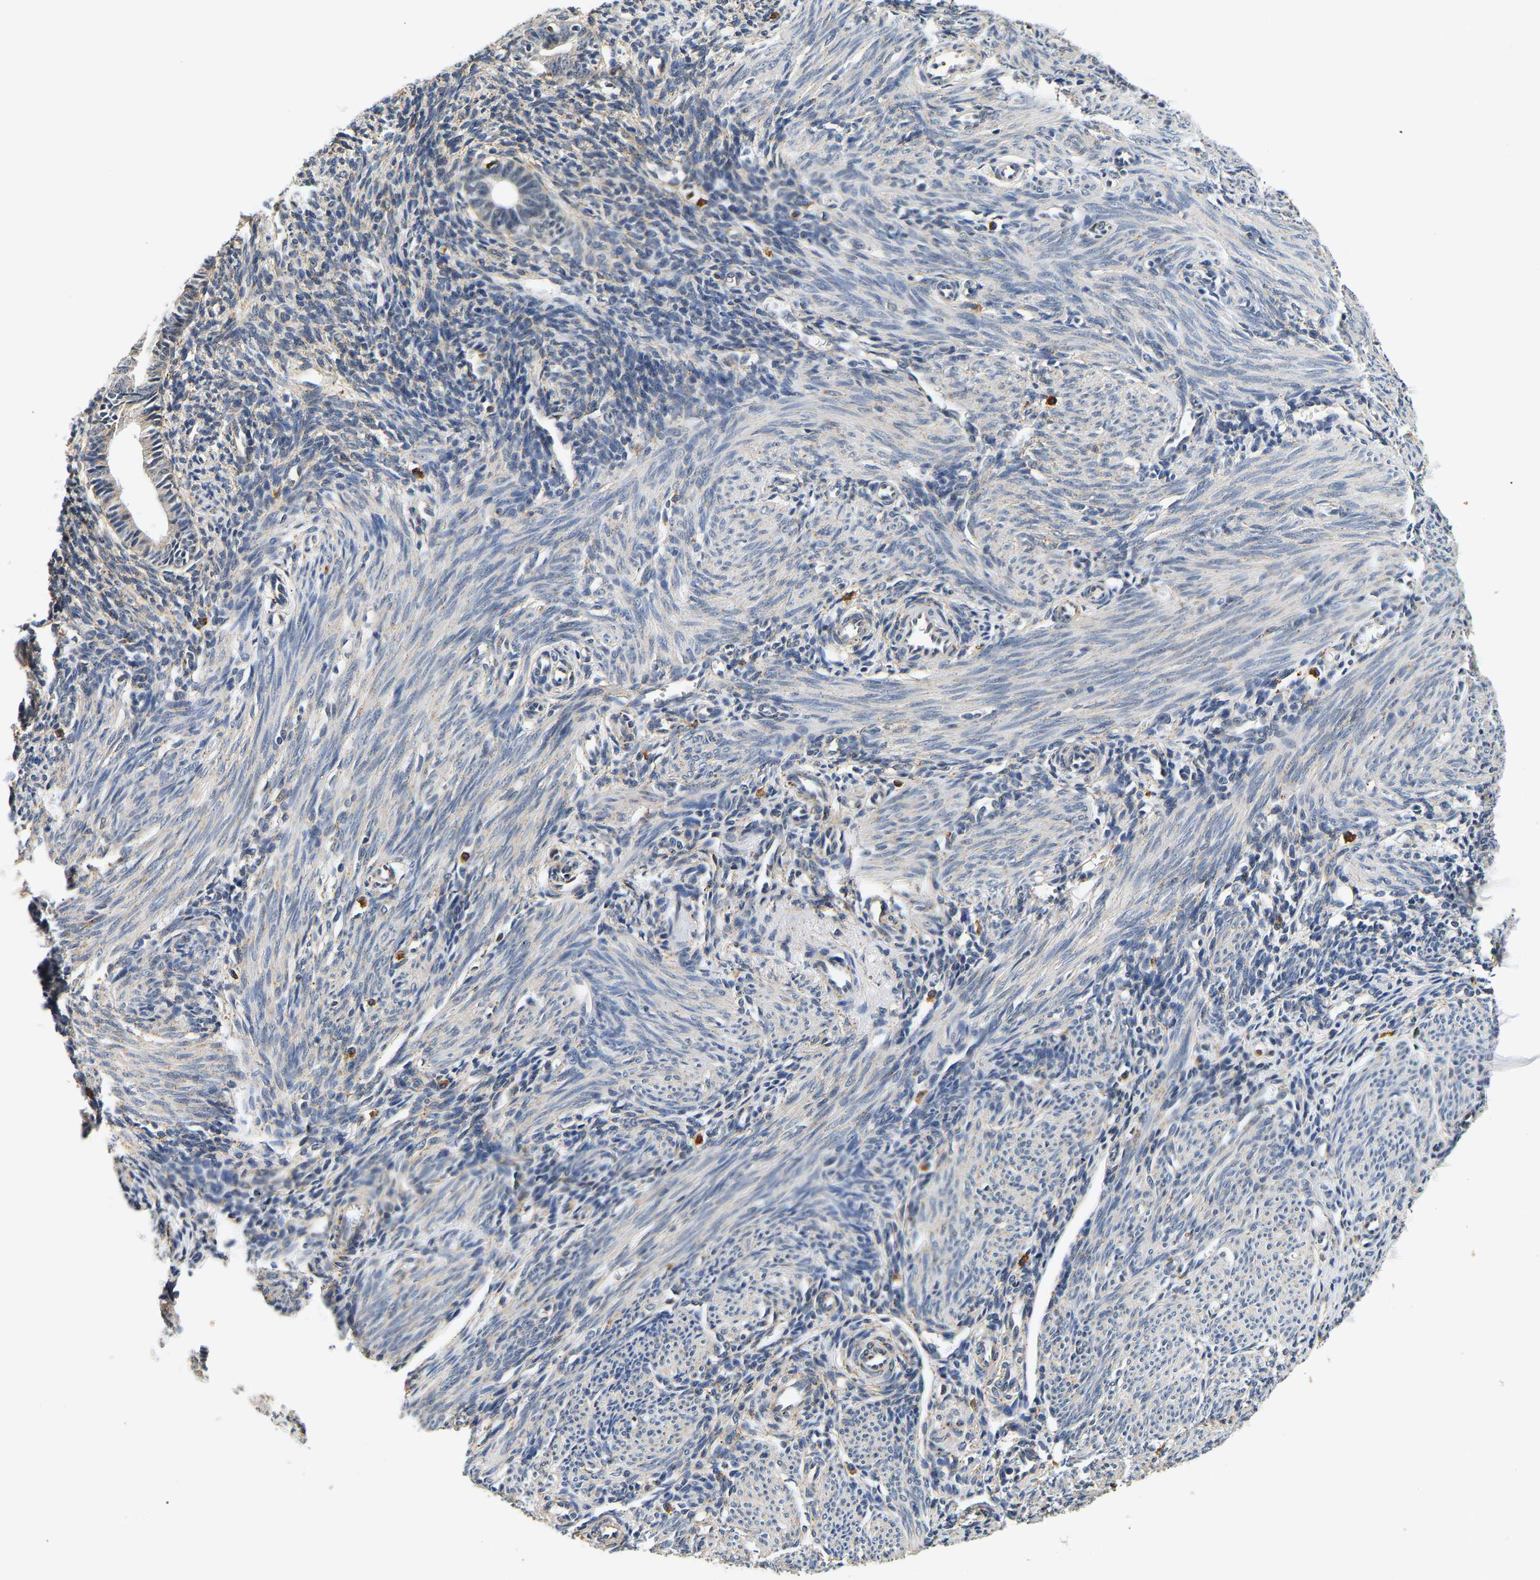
{"staining": {"intensity": "weak", "quantity": "<25%", "location": "cytoplasmic/membranous"}, "tissue": "endometrium", "cell_type": "Cells in endometrial stroma", "image_type": "normal", "snomed": [{"axis": "morphology", "description": "Normal tissue, NOS"}, {"axis": "morphology", "description": "Adenocarcinoma, NOS"}, {"axis": "topography", "description": "Endometrium"}], "caption": "Cells in endometrial stroma are negative for protein expression in normal human endometrium. Brightfield microscopy of immunohistochemistry stained with DAB (brown) and hematoxylin (blue), captured at high magnification.", "gene": "SMU1", "patient": {"sex": "female", "age": 57}}